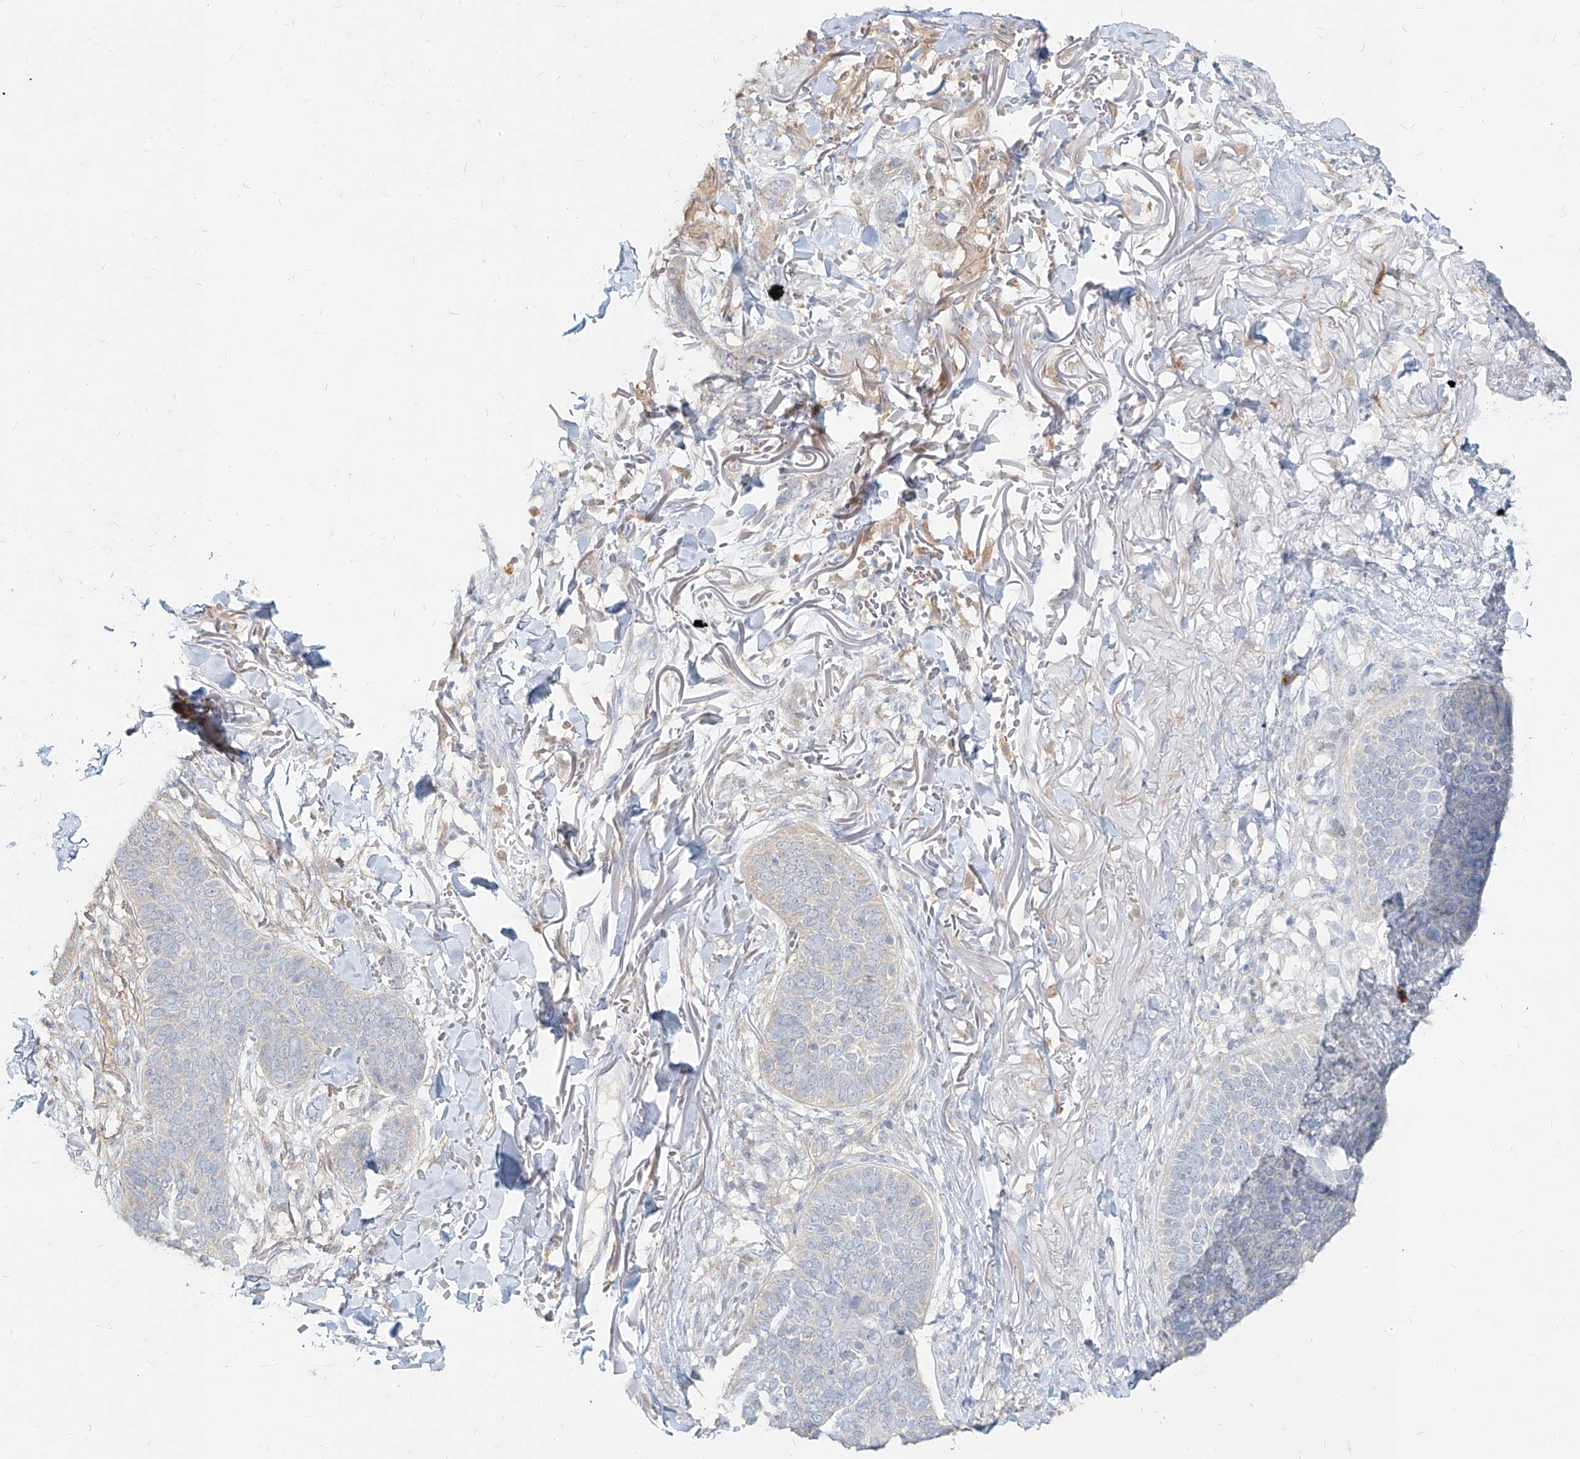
{"staining": {"intensity": "negative", "quantity": "none", "location": "none"}, "tissue": "skin cancer", "cell_type": "Tumor cells", "image_type": "cancer", "snomed": [{"axis": "morphology", "description": "Basal cell carcinoma"}, {"axis": "topography", "description": "Skin"}], "caption": "The IHC photomicrograph has no significant staining in tumor cells of basal cell carcinoma (skin) tissue.", "gene": "PGD", "patient": {"sex": "male", "age": 85}}